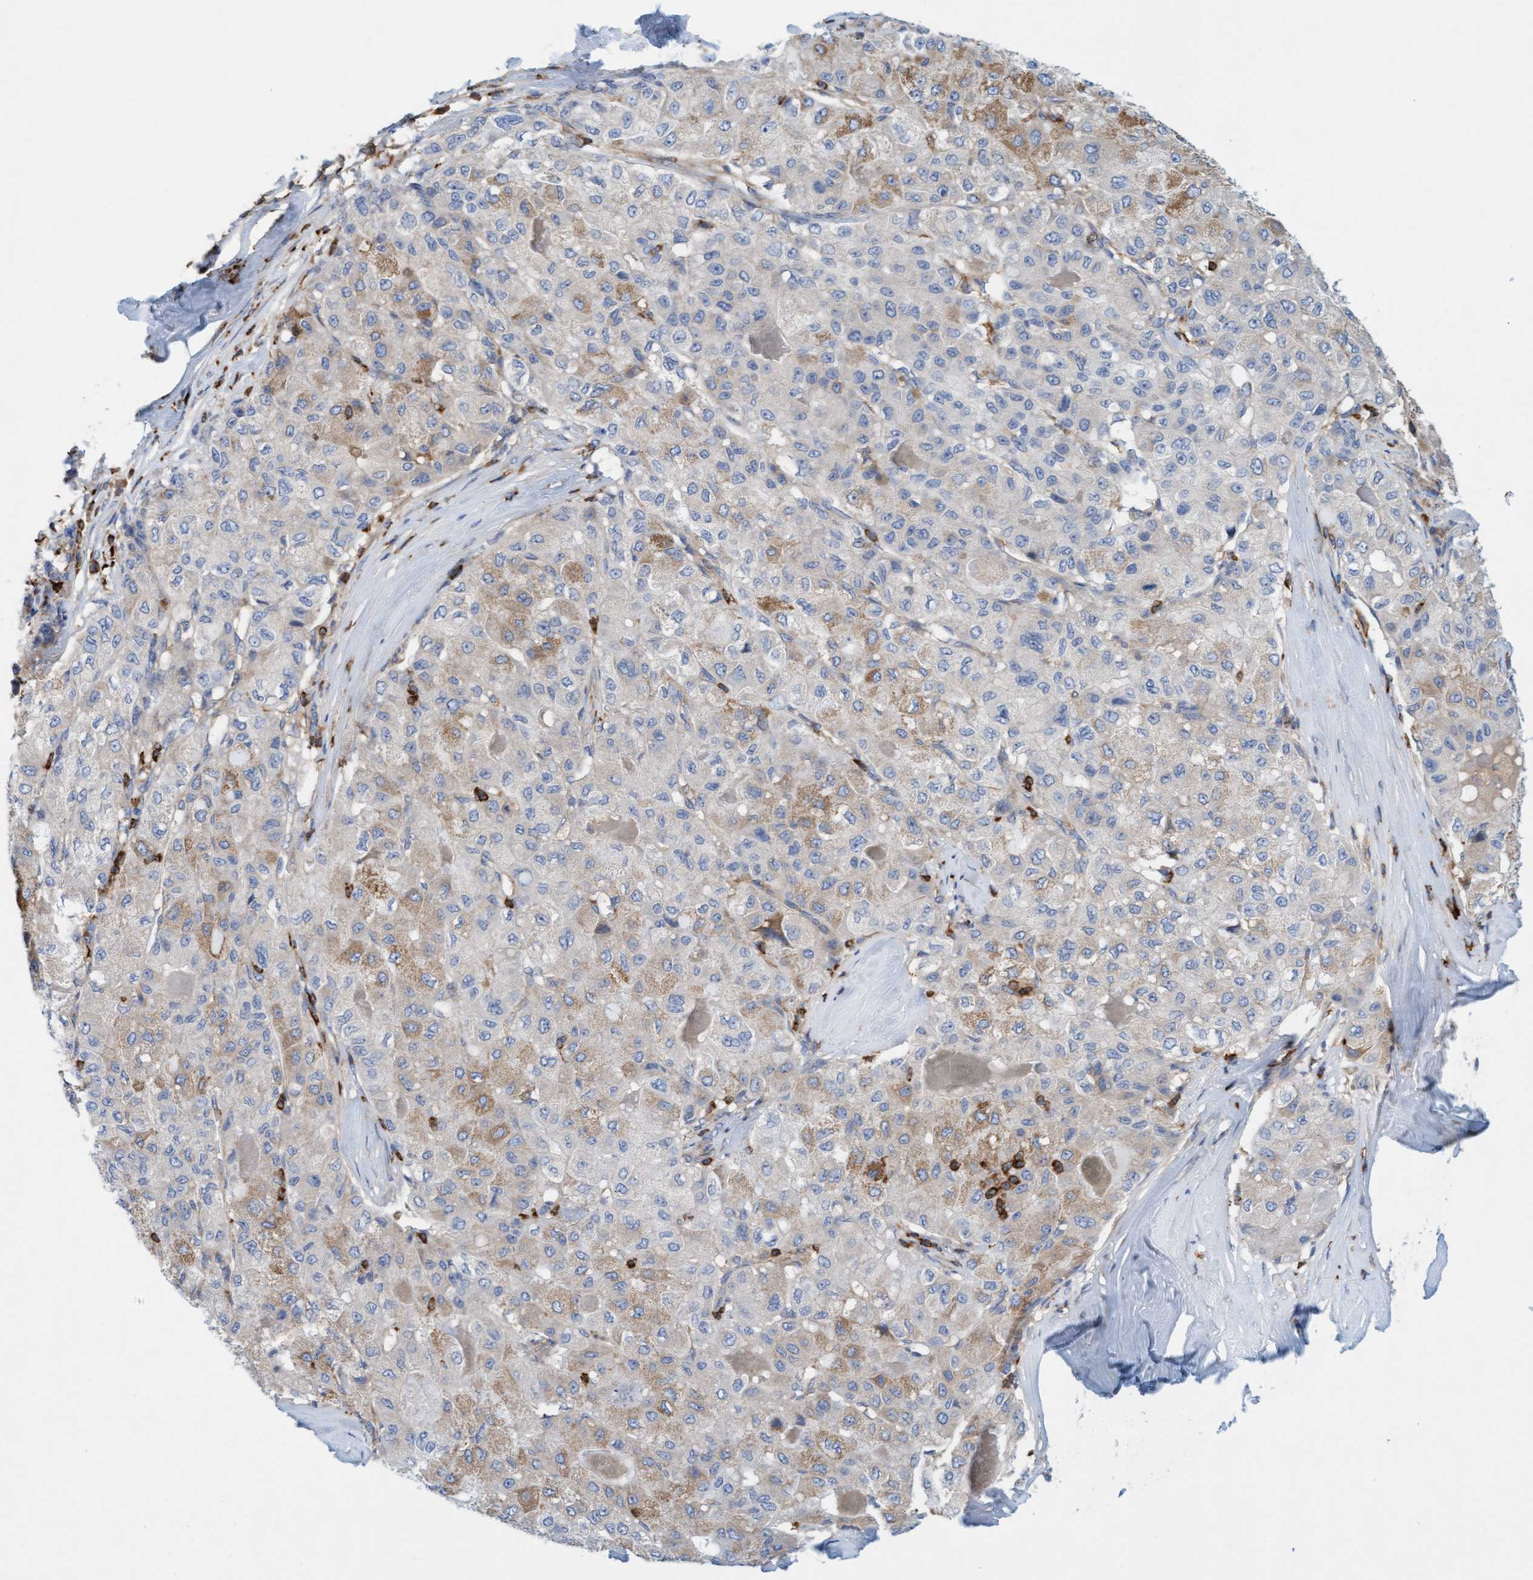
{"staining": {"intensity": "weak", "quantity": "25%-75%", "location": "cytoplasmic/membranous"}, "tissue": "liver cancer", "cell_type": "Tumor cells", "image_type": "cancer", "snomed": [{"axis": "morphology", "description": "Carcinoma, Hepatocellular, NOS"}, {"axis": "topography", "description": "Liver"}], "caption": "Immunohistochemical staining of human liver cancer (hepatocellular carcinoma) displays weak cytoplasmic/membranous protein staining in approximately 25%-75% of tumor cells.", "gene": "FNBP1", "patient": {"sex": "male", "age": 80}}